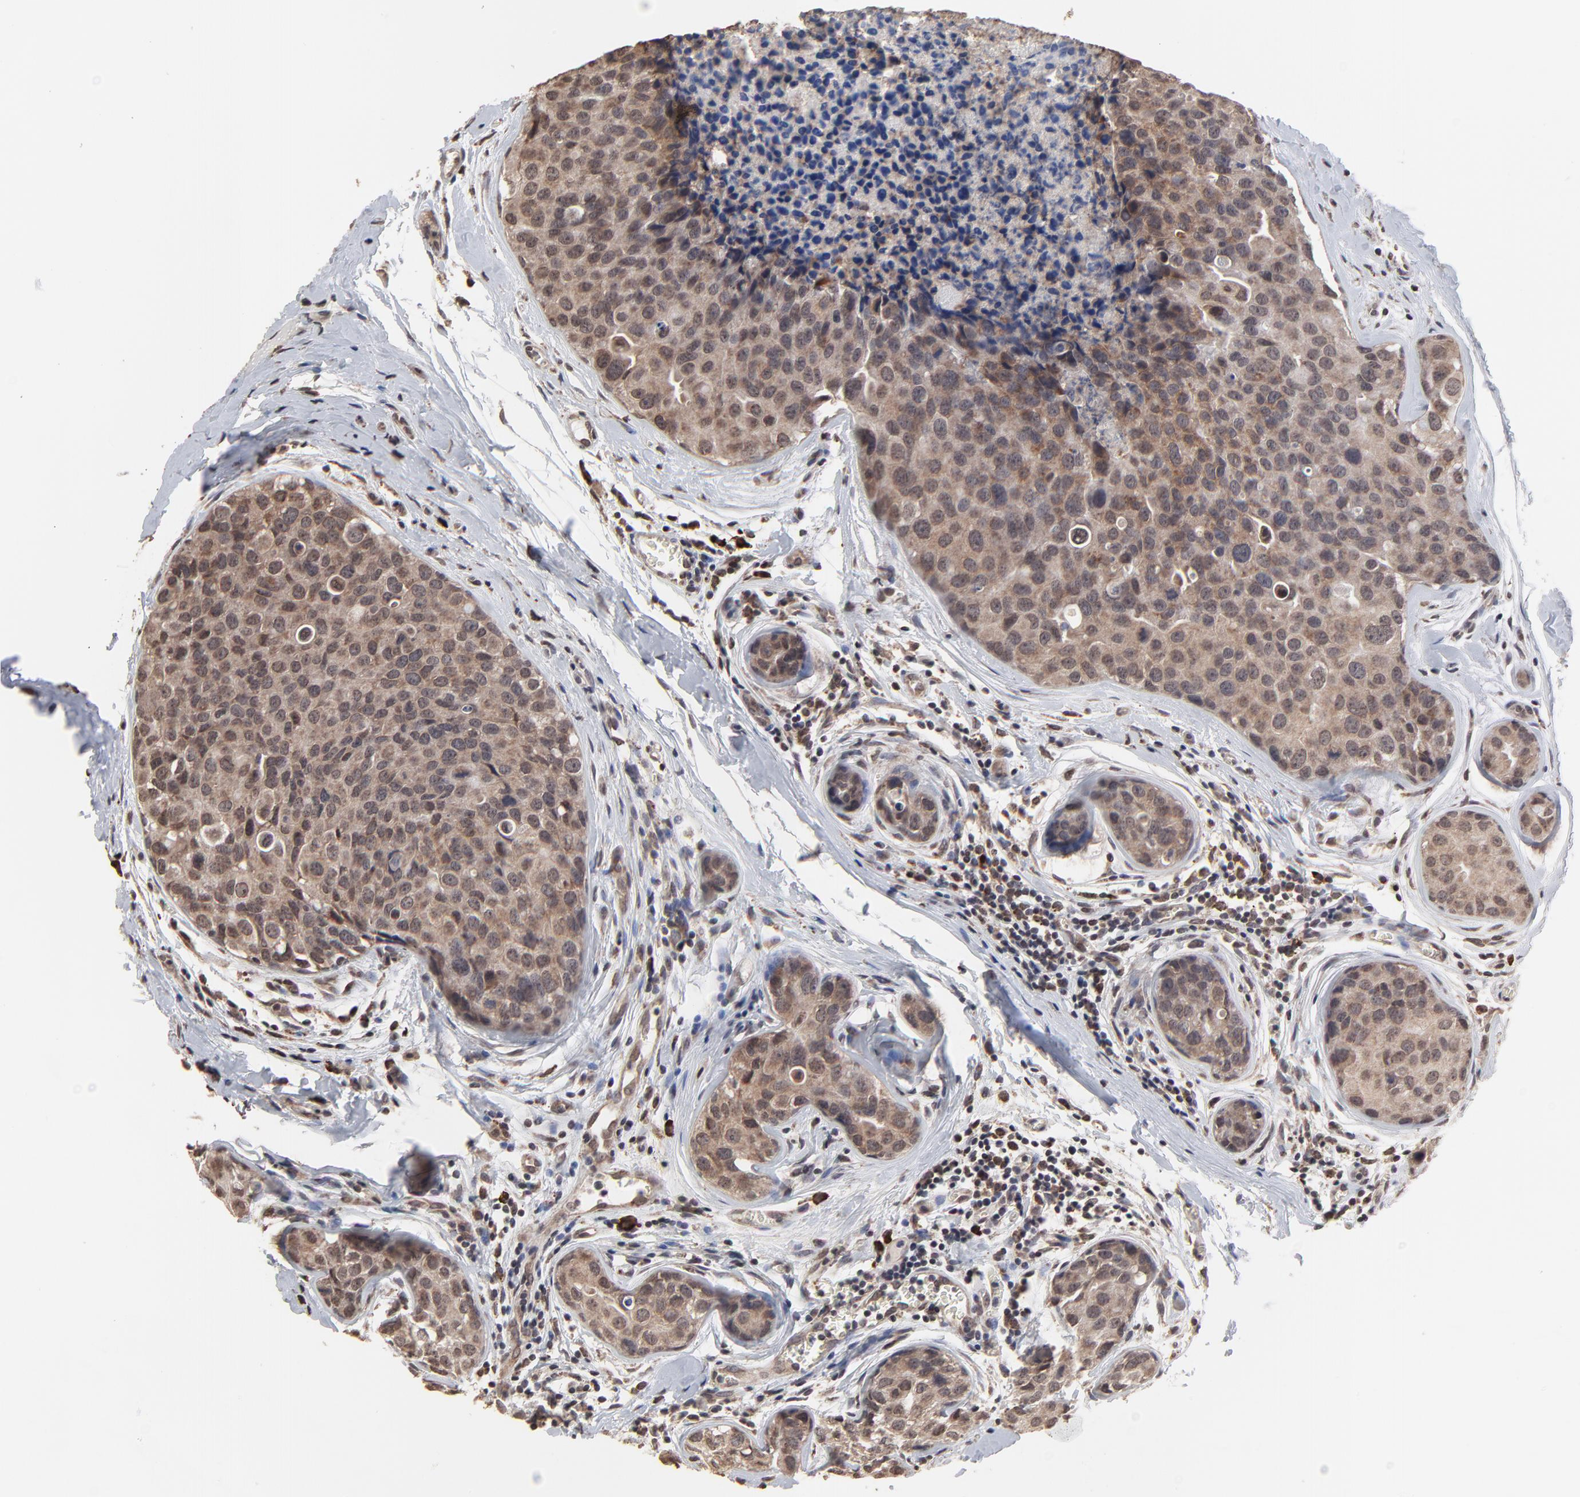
{"staining": {"intensity": "moderate", "quantity": ">75%", "location": "cytoplasmic/membranous"}, "tissue": "breast cancer", "cell_type": "Tumor cells", "image_type": "cancer", "snomed": [{"axis": "morphology", "description": "Duct carcinoma"}, {"axis": "topography", "description": "Breast"}], "caption": "Breast invasive ductal carcinoma tissue displays moderate cytoplasmic/membranous expression in approximately >75% of tumor cells The staining was performed using DAB, with brown indicating positive protein expression. Nuclei are stained blue with hematoxylin.", "gene": "CHM", "patient": {"sex": "female", "age": 24}}